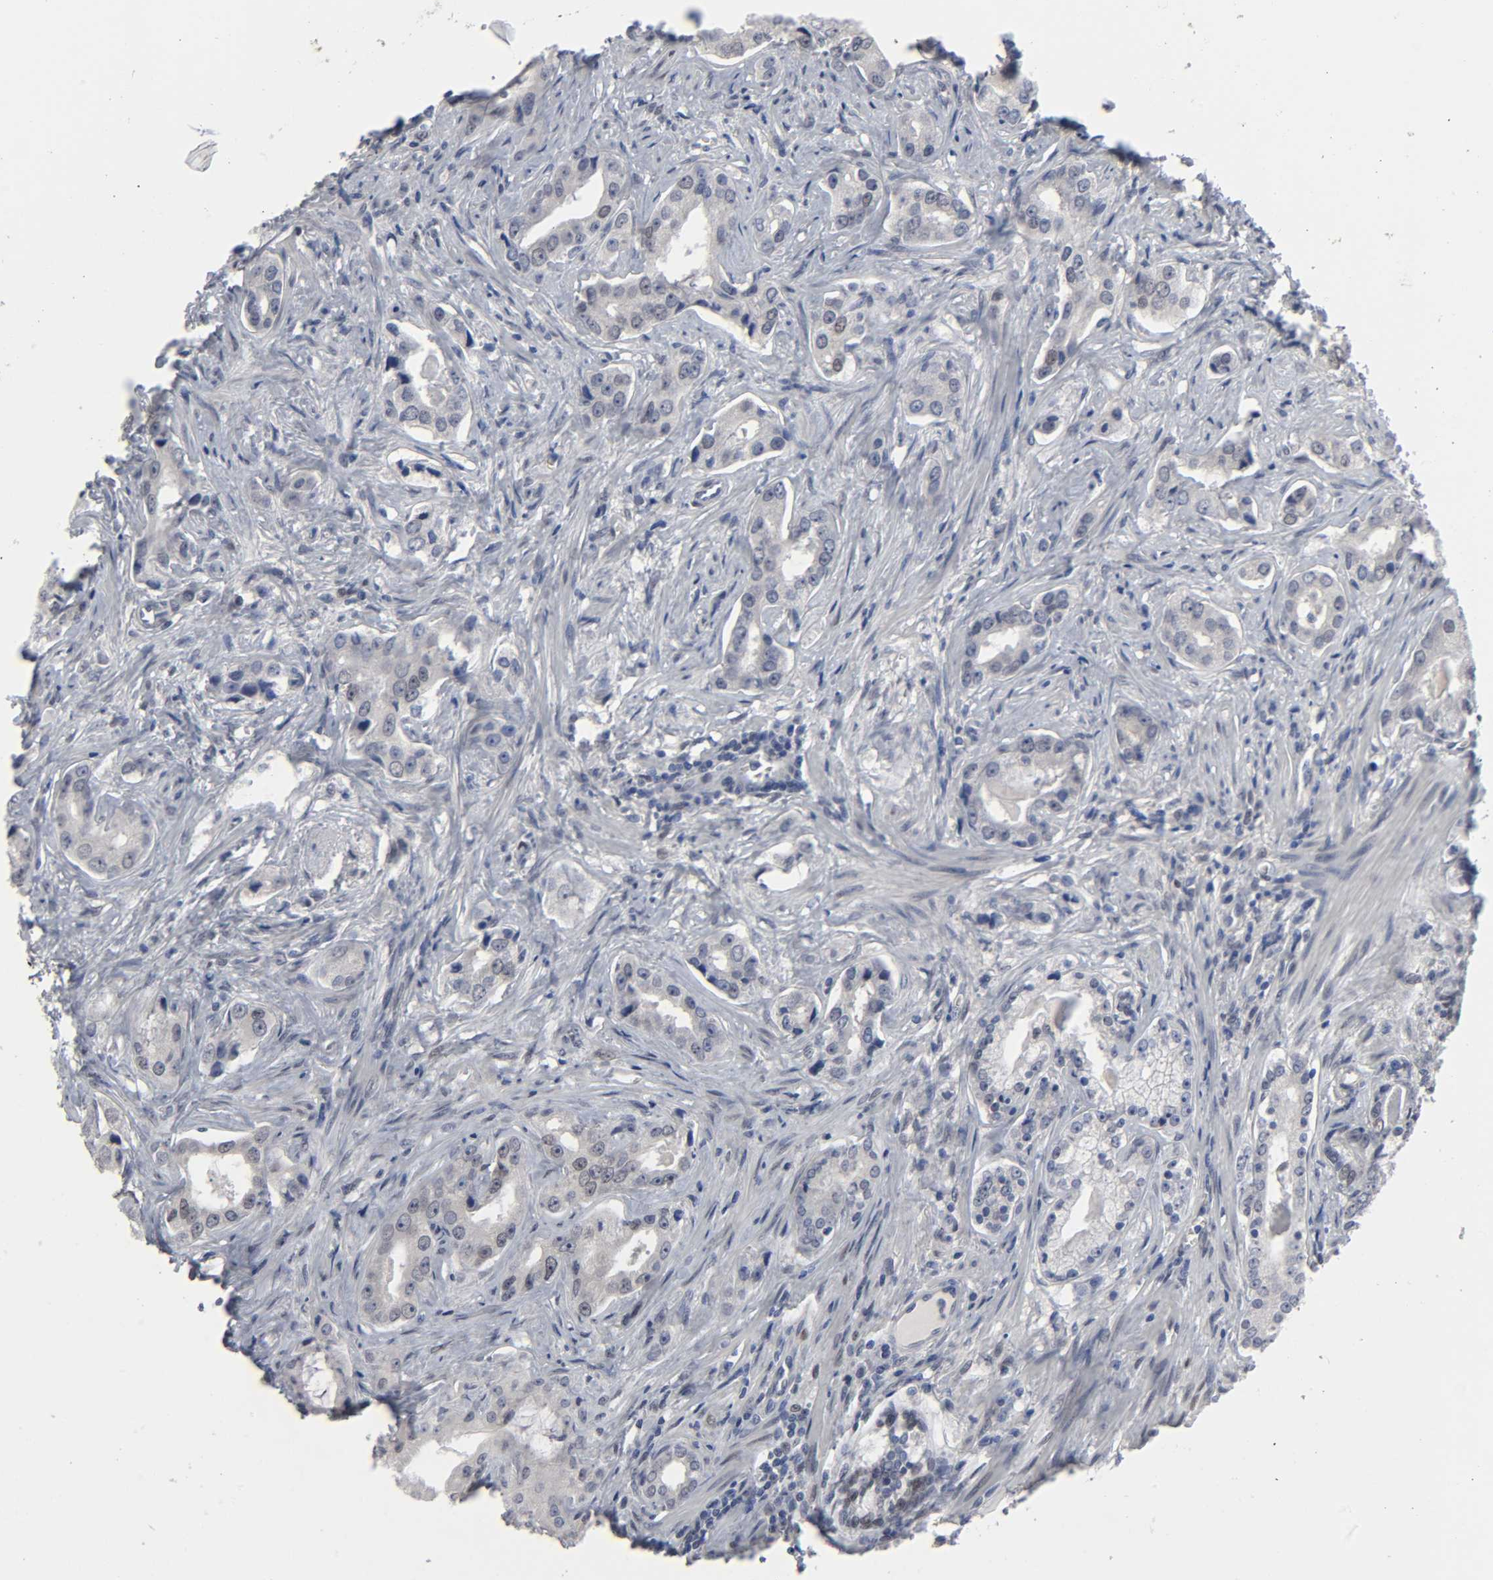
{"staining": {"intensity": "negative", "quantity": "none", "location": "none"}, "tissue": "prostate cancer", "cell_type": "Tumor cells", "image_type": "cancer", "snomed": [{"axis": "morphology", "description": "Adenocarcinoma, Low grade"}, {"axis": "topography", "description": "Prostate"}], "caption": "DAB immunohistochemical staining of human adenocarcinoma (low-grade) (prostate) demonstrates no significant staining in tumor cells.", "gene": "SALL2", "patient": {"sex": "male", "age": 59}}